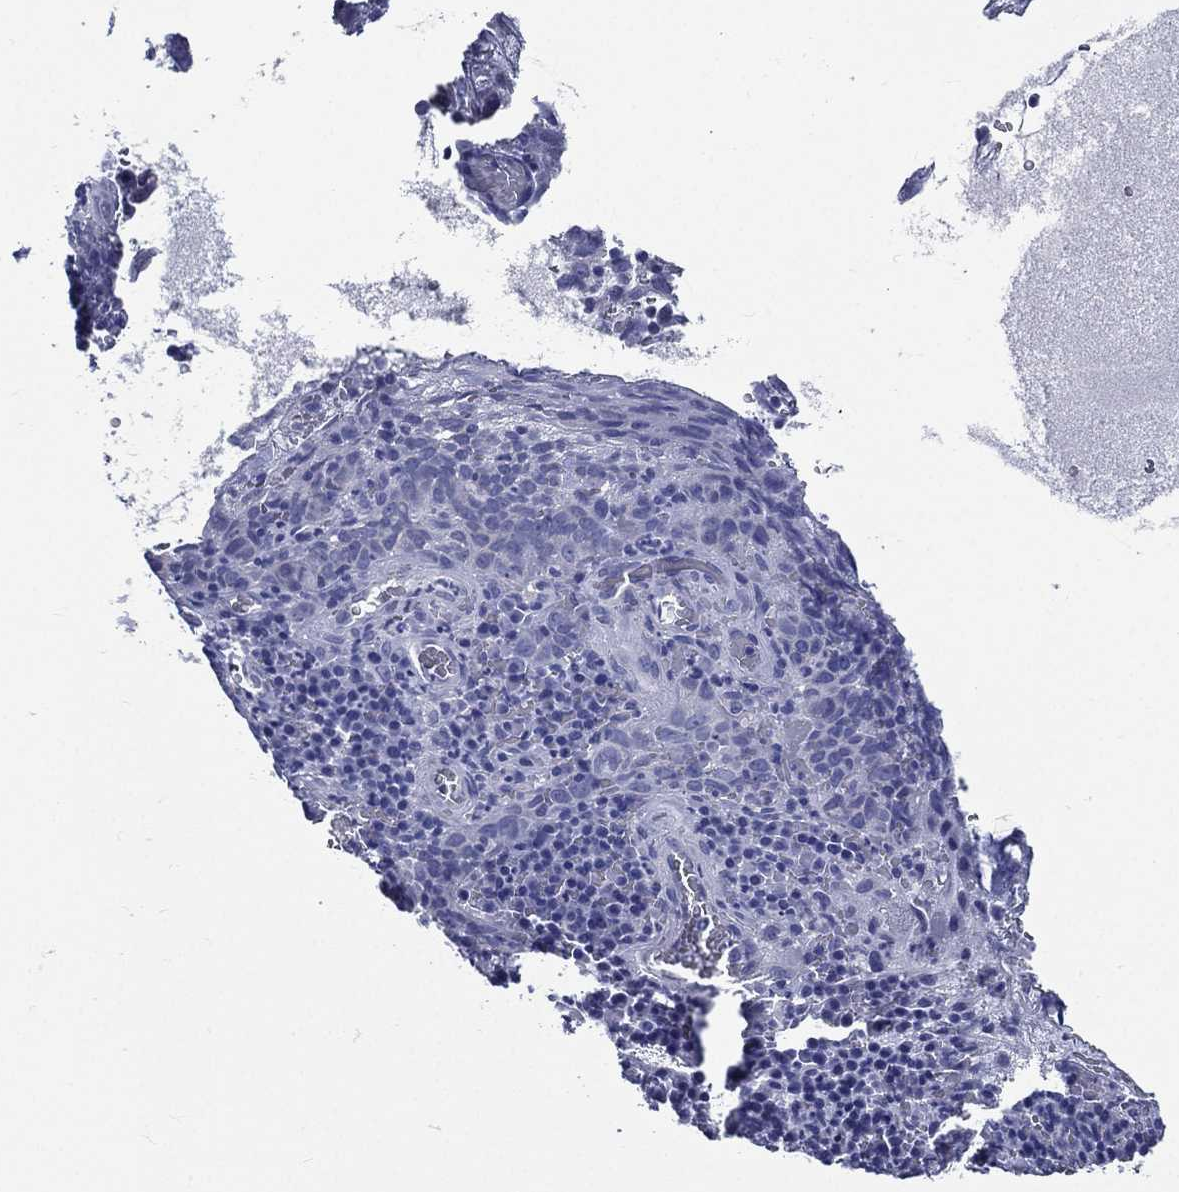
{"staining": {"intensity": "negative", "quantity": "none", "location": "none"}, "tissue": "skin cancer", "cell_type": "Tumor cells", "image_type": "cancer", "snomed": [{"axis": "morphology", "description": "Squamous cell carcinoma, NOS"}, {"axis": "topography", "description": "Skin"}, {"axis": "topography", "description": "Anal"}], "caption": "Photomicrograph shows no protein positivity in tumor cells of squamous cell carcinoma (skin) tissue.", "gene": "DPYS", "patient": {"sex": "female", "age": 51}}